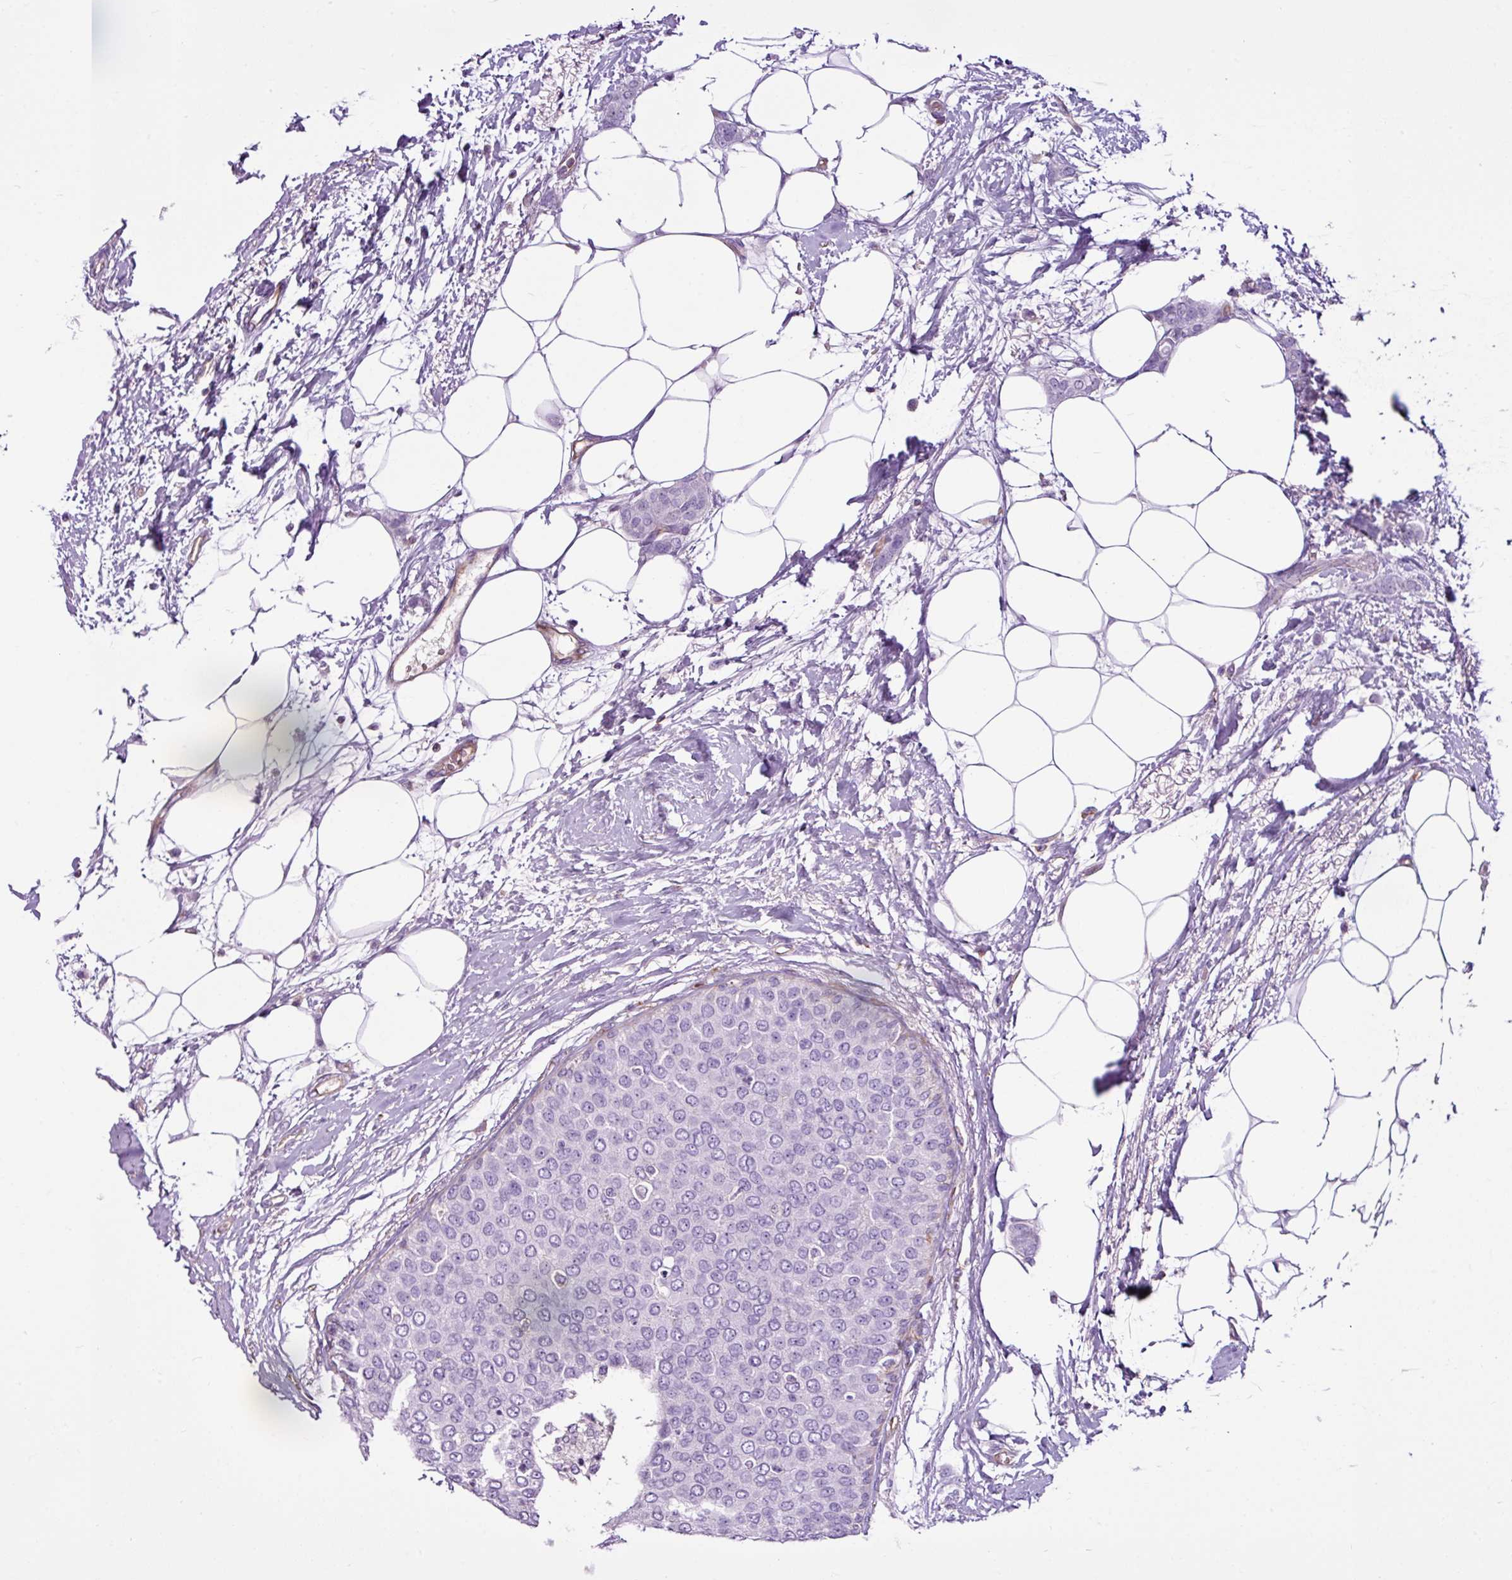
{"staining": {"intensity": "negative", "quantity": "none", "location": "none"}, "tissue": "breast cancer", "cell_type": "Tumor cells", "image_type": "cancer", "snomed": [{"axis": "morphology", "description": "Duct carcinoma"}, {"axis": "topography", "description": "Breast"}], "caption": "Immunohistochemical staining of breast cancer (intraductal carcinoma) displays no significant positivity in tumor cells.", "gene": "EME2", "patient": {"sex": "female", "age": 72}}